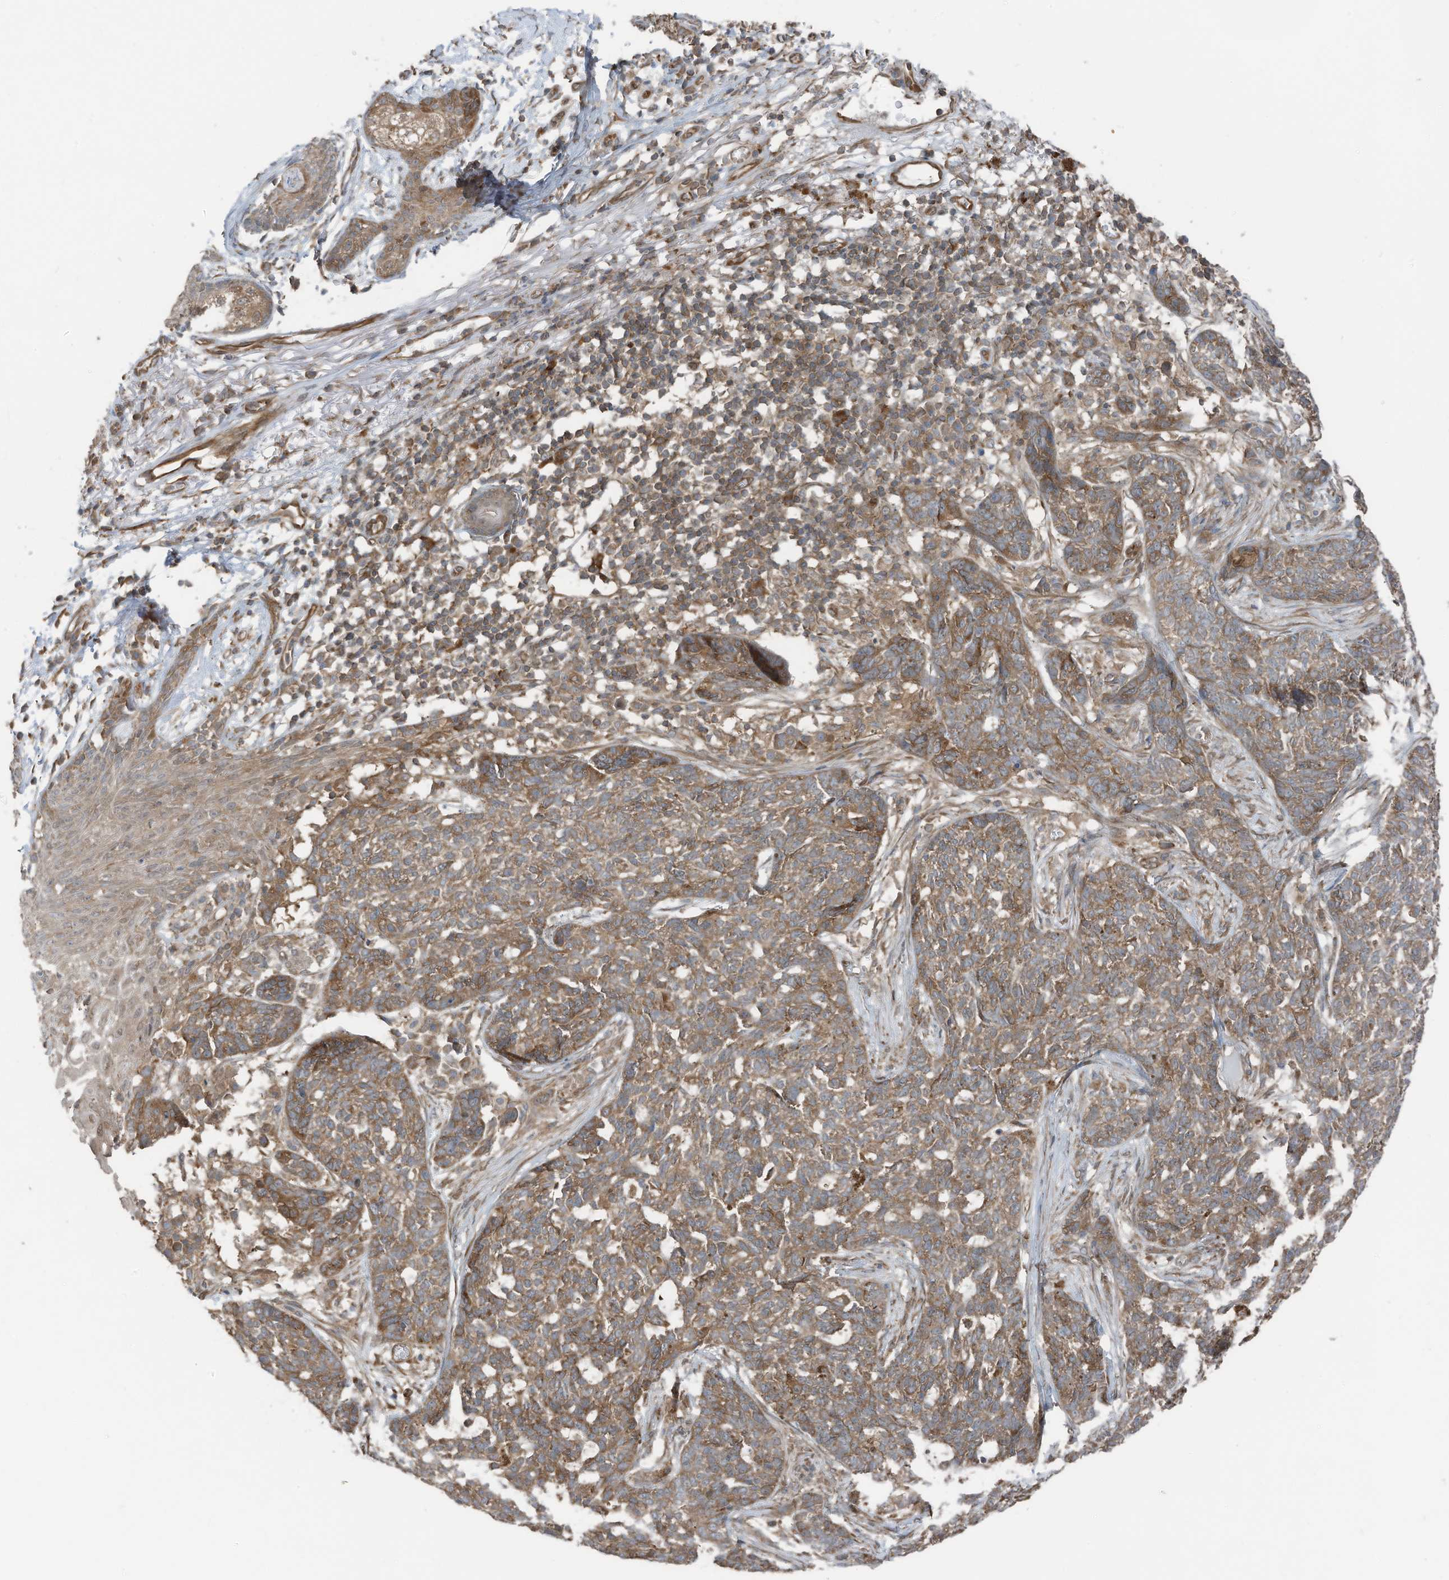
{"staining": {"intensity": "moderate", "quantity": ">75%", "location": "cytoplasmic/membranous"}, "tissue": "skin cancer", "cell_type": "Tumor cells", "image_type": "cancer", "snomed": [{"axis": "morphology", "description": "Basal cell carcinoma"}, {"axis": "topography", "description": "Skin"}], "caption": "Moderate cytoplasmic/membranous protein expression is identified in about >75% of tumor cells in skin basal cell carcinoma.", "gene": "TXNDC9", "patient": {"sex": "male", "age": 85}}